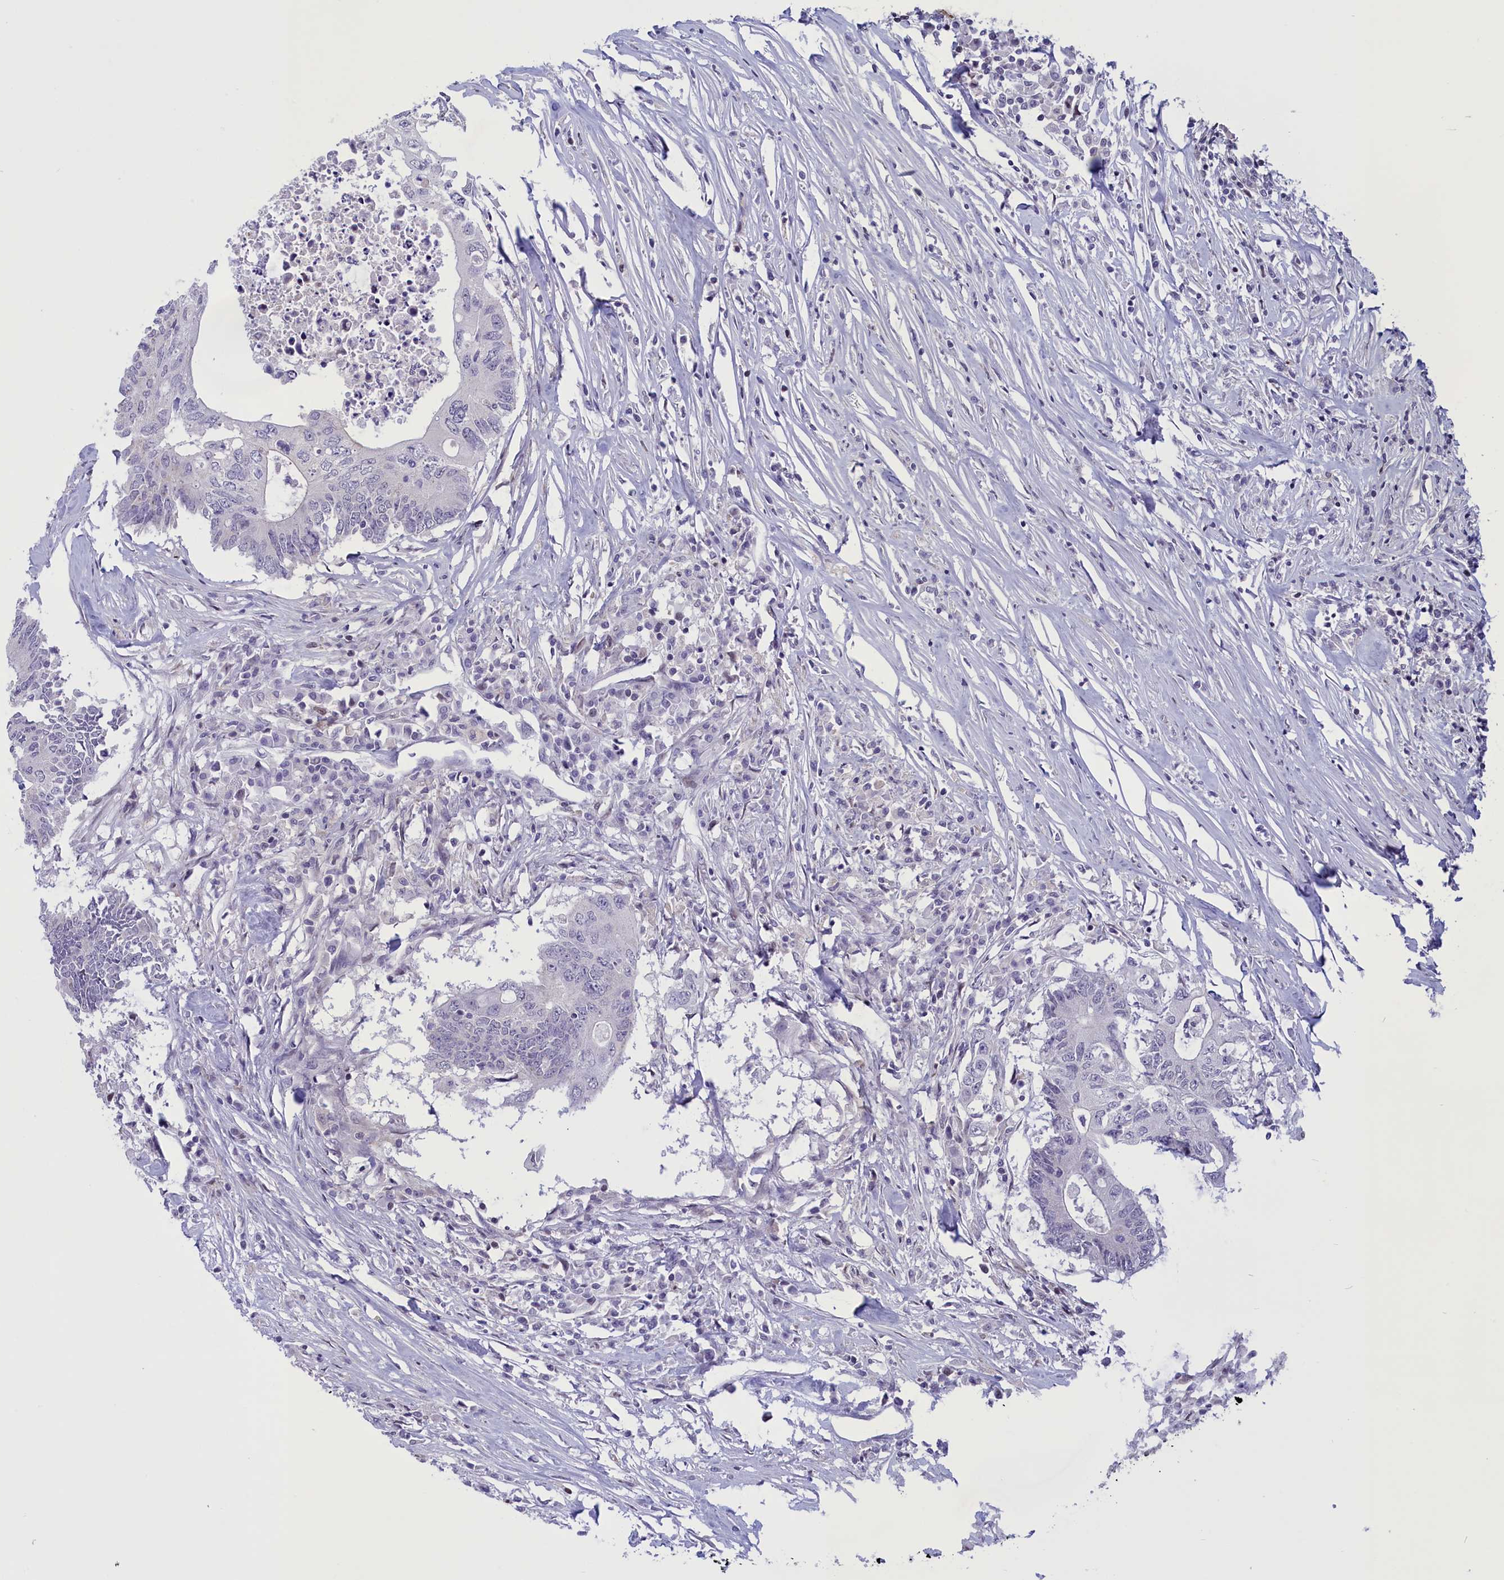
{"staining": {"intensity": "negative", "quantity": "none", "location": "none"}, "tissue": "colorectal cancer", "cell_type": "Tumor cells", "image_type": "cancer", "snomed": [{"axis": "morphology", "description": "Adenocarcinoma, NOS"}, {"axis": "topography", "description": "Colon"}], "caption": "Tumor cells show no significant protein expression in colorectal cancer (adenocarcinoma).", "gene": "CORO2A", "patient": {"sex": "male", "age": 71}}